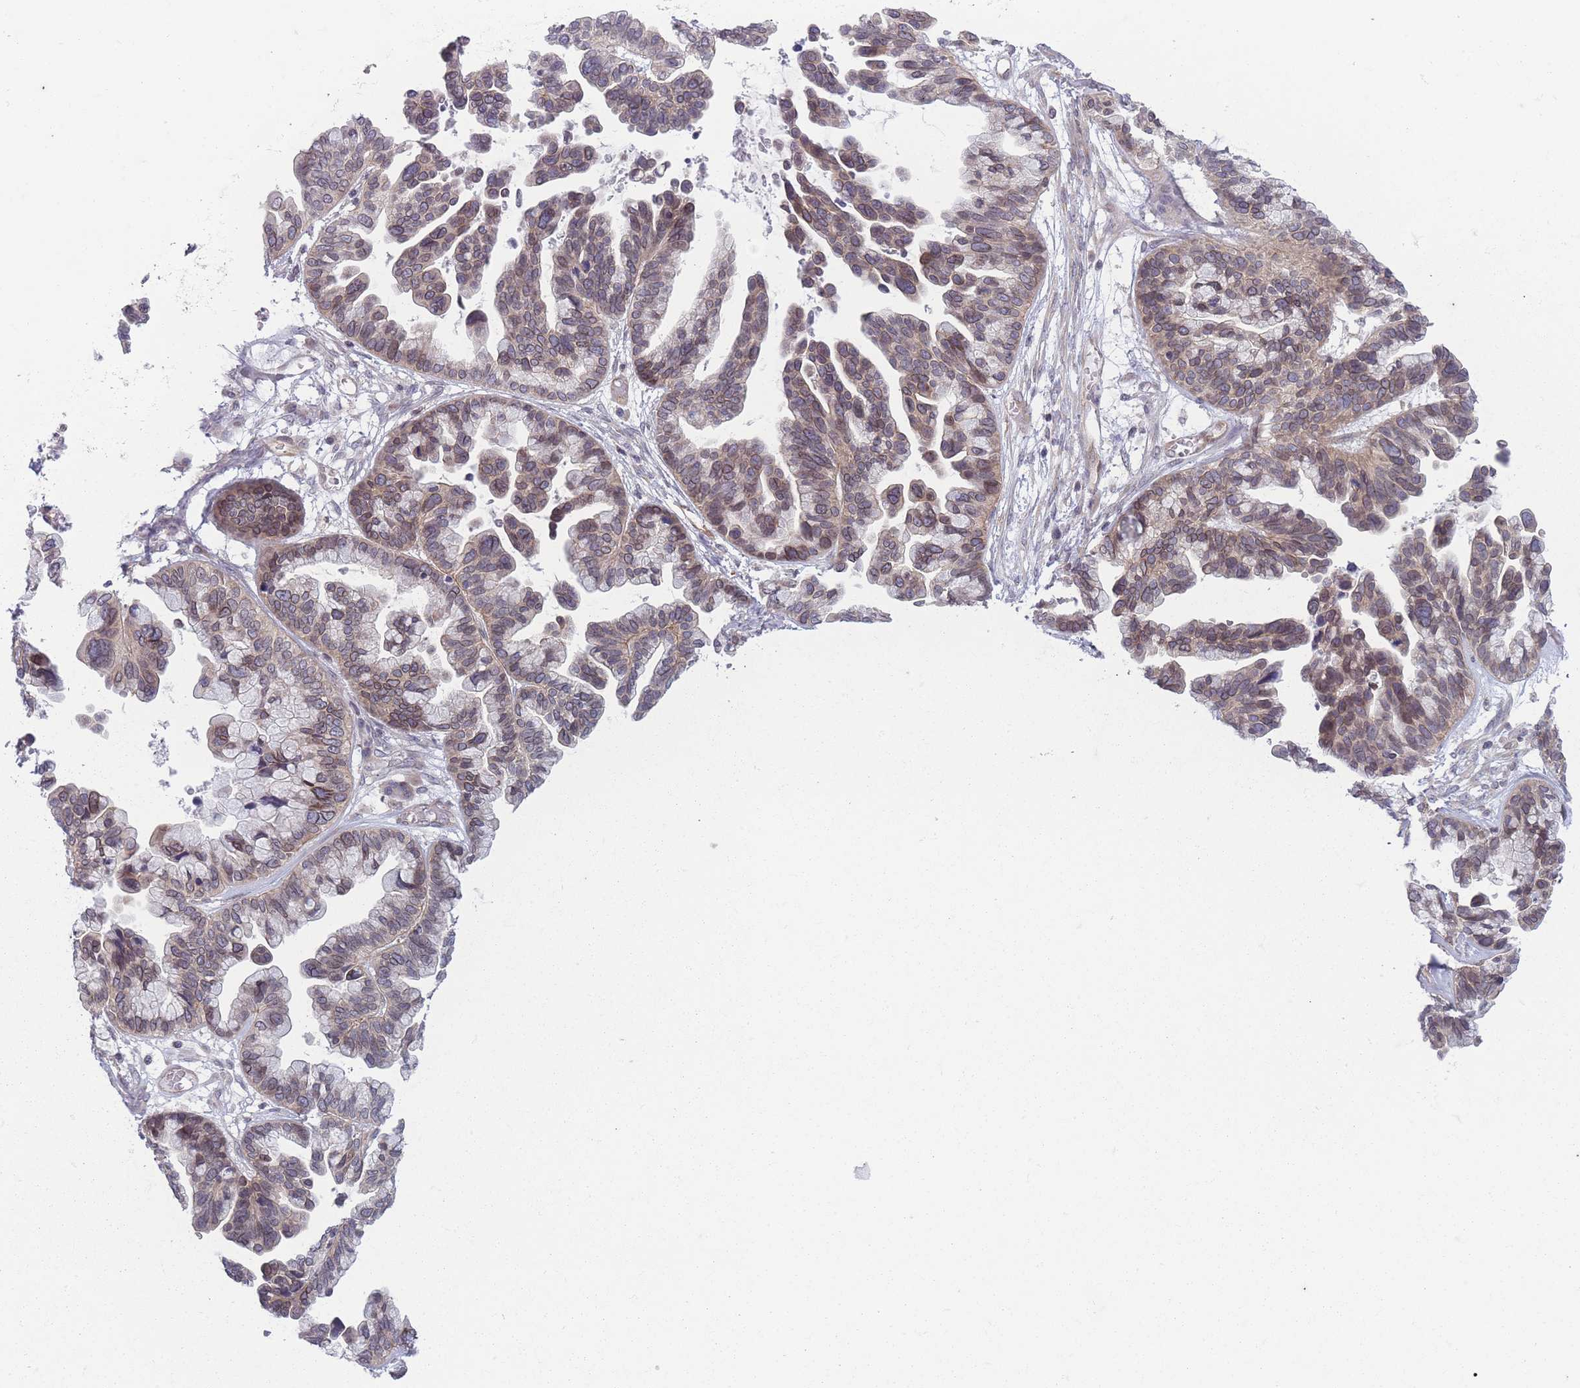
{"staining": {"intensity": "moderate", "quantity": ">75%", "location": "cytoplasmic/membranous,nuclear"}, "tissue": "ovarian cancer", "cell_type": "Tumor cells", "image_type": "cancer", "snomed": [{"axis": "morphology", "description": "Cystadenocarcinoma, serous, NOS"}, {"axis": "topography", "description": "Ovary"}], "caption": "This photomicrograph displays IHC staining of human serous cystadenocarcinoma (ovarian), with medium moderate cytoplasmic/membranous and nuclear staining in about >75% of tumor cells.", "gene": "VRK2", "patient": {"sex": "female", "age": 56}}